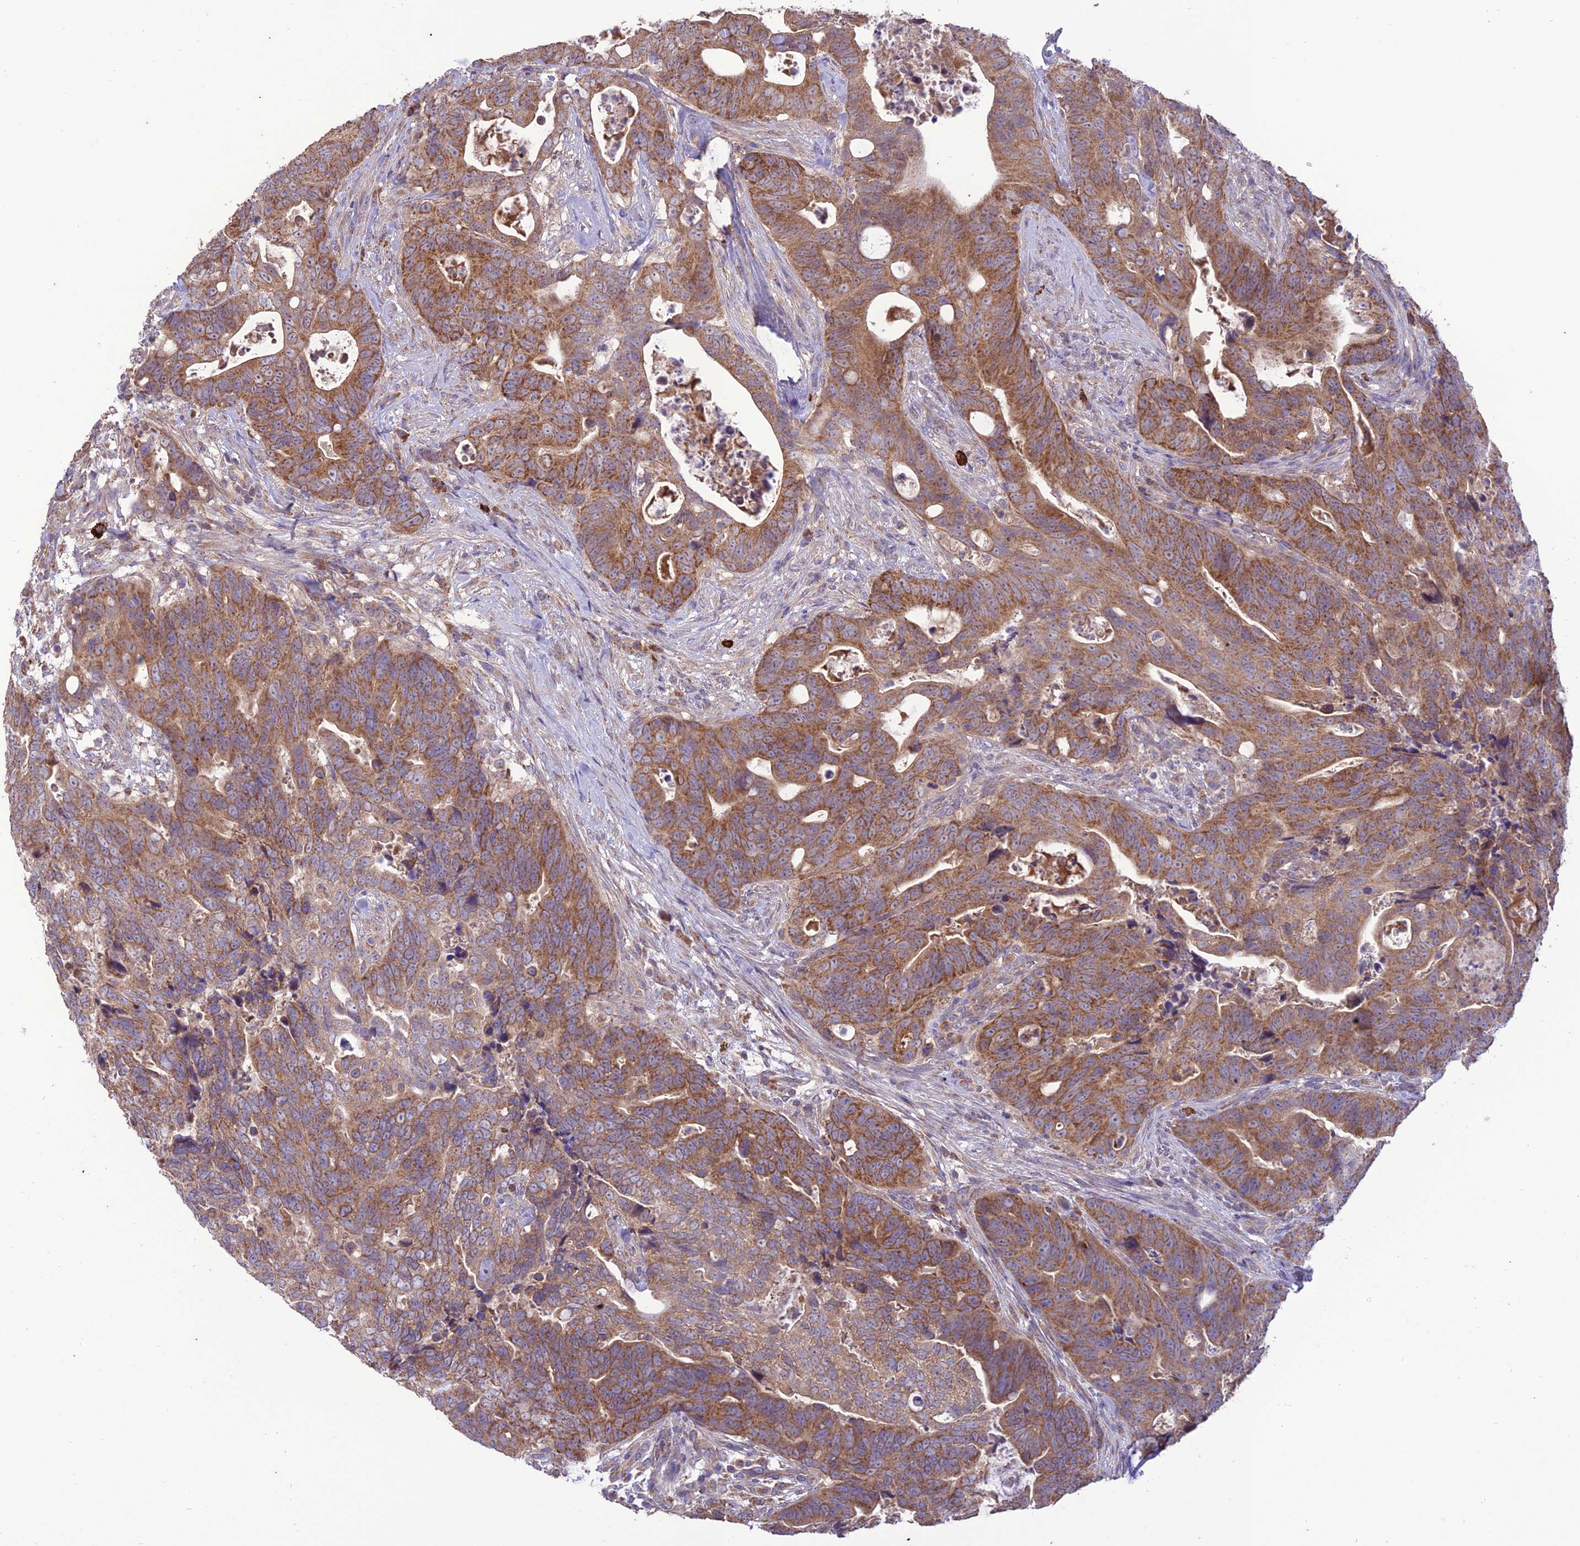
{"staining": {"intensity": "moderate", "quantity": ">75%", "location": "cytoplasmic/membranous"}, "tissue": "colorectal cancer", "cell_type": "Tumor cells", "image_type": "cancer", "snomed": [{"axis": "morphology", "description": "Adenocarcinoma, NOS"}, {"axis": "topography", "description": "Colon"}], "caption": "The image reveals a brown stain indicating the presence of a protein in the cytoplasmic/membranous of tumor cells in adenocarcinoma (colorectal).", "gene": "NDUFAF1", "patient": {"sex": "female", "age": 82}}